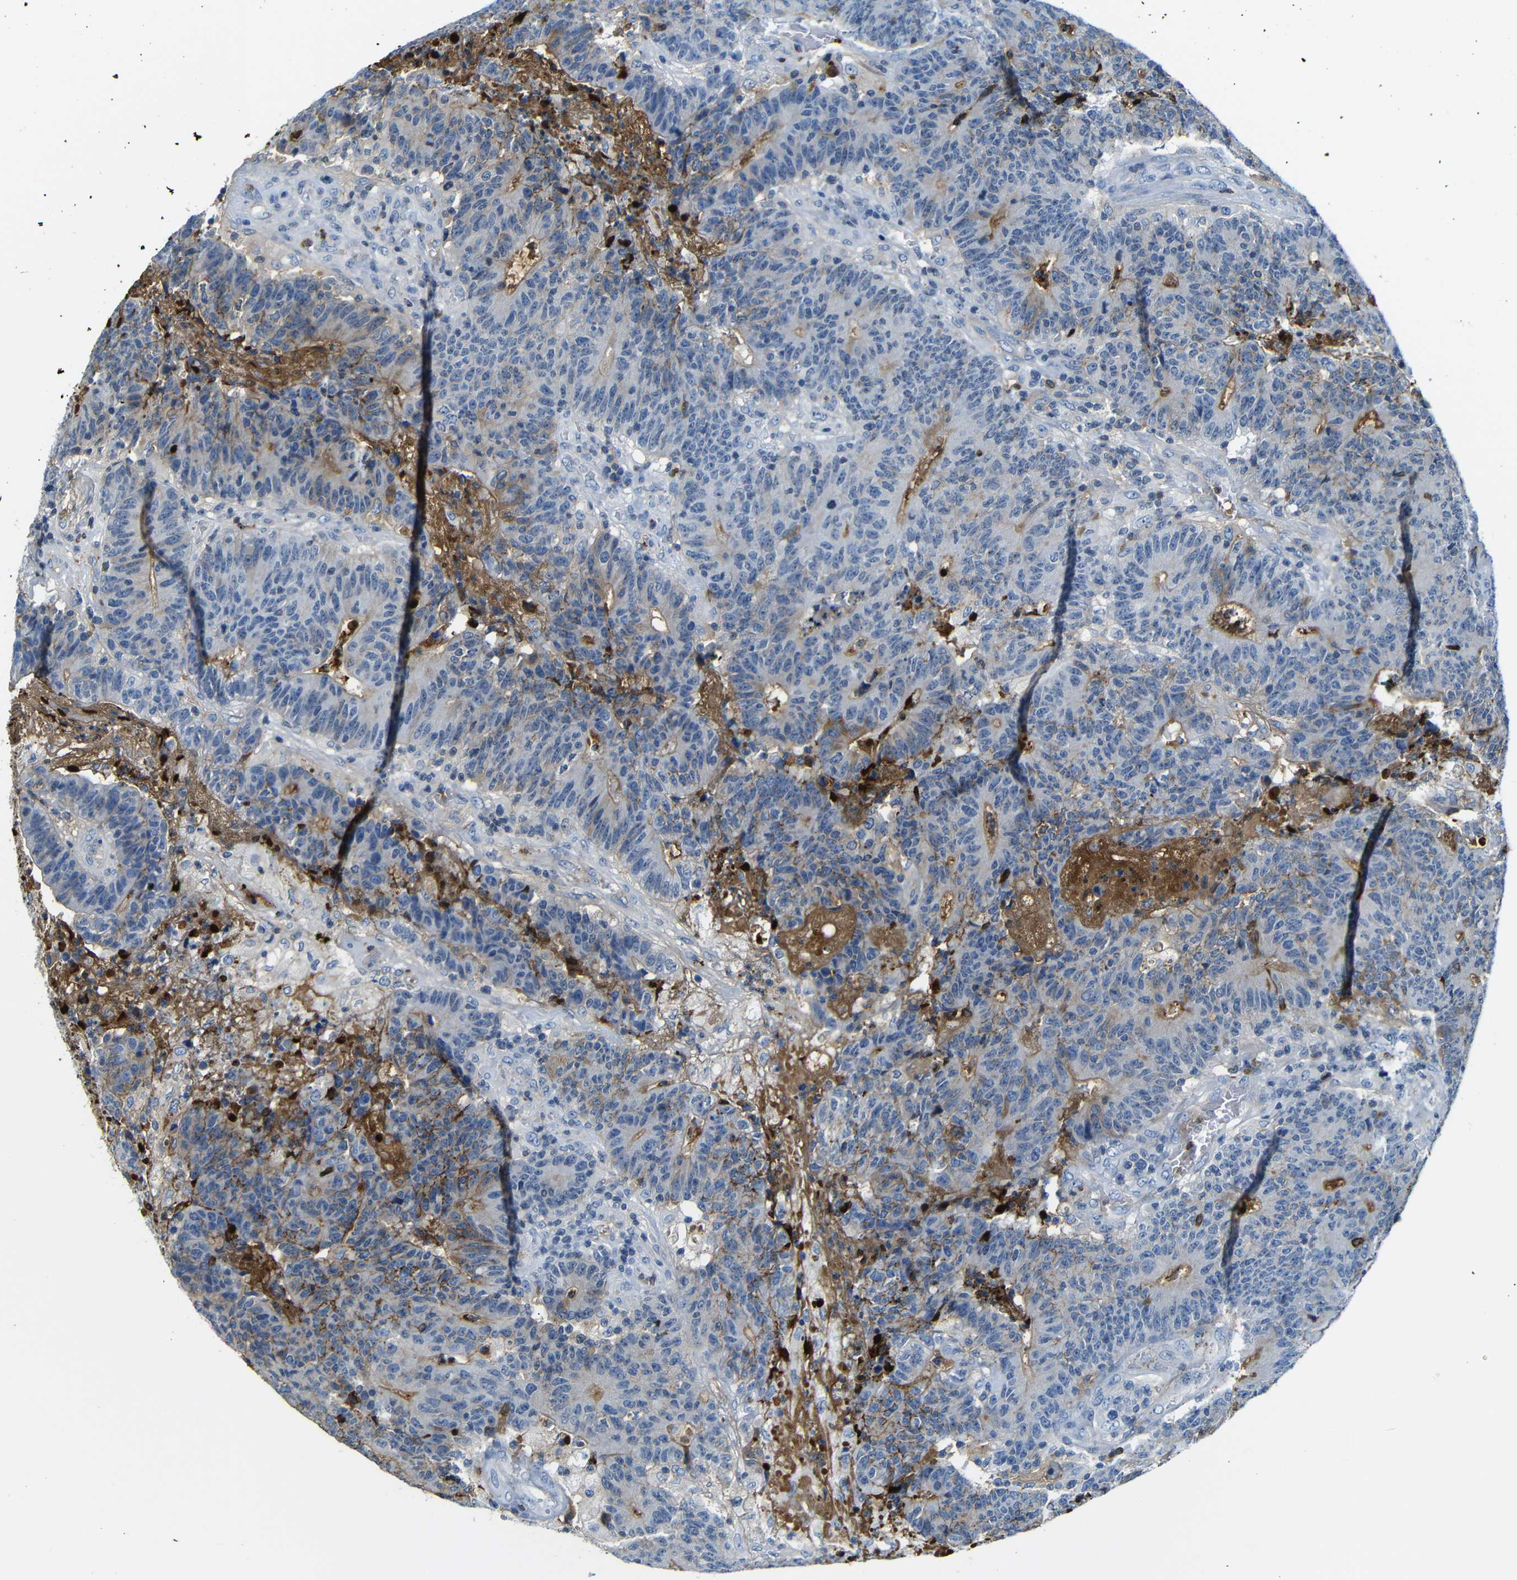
{"staining": {"intensity": "moderate", "quantity": "25%-75%", "location": "cytoplasmic/membranous"}, "tissue": "colorectal cancer", "cell_type": "Tumor cells", "image_type": "cancer", "snomed": [{"axis": "morphology", "description": "Normal tissue, NOS"}, {"axis": "morphology", "description": "Adenocarcinoma, NOS"}, {"axis": "topography", "description": "Colon"}], "caption": "Colorectal cancer (adenocarcinoma) stained with a protein marker reveals moderate staining in tumor cells.", "gene": "SERPINA1", "patient": {"sex": "female", "age": 75}}